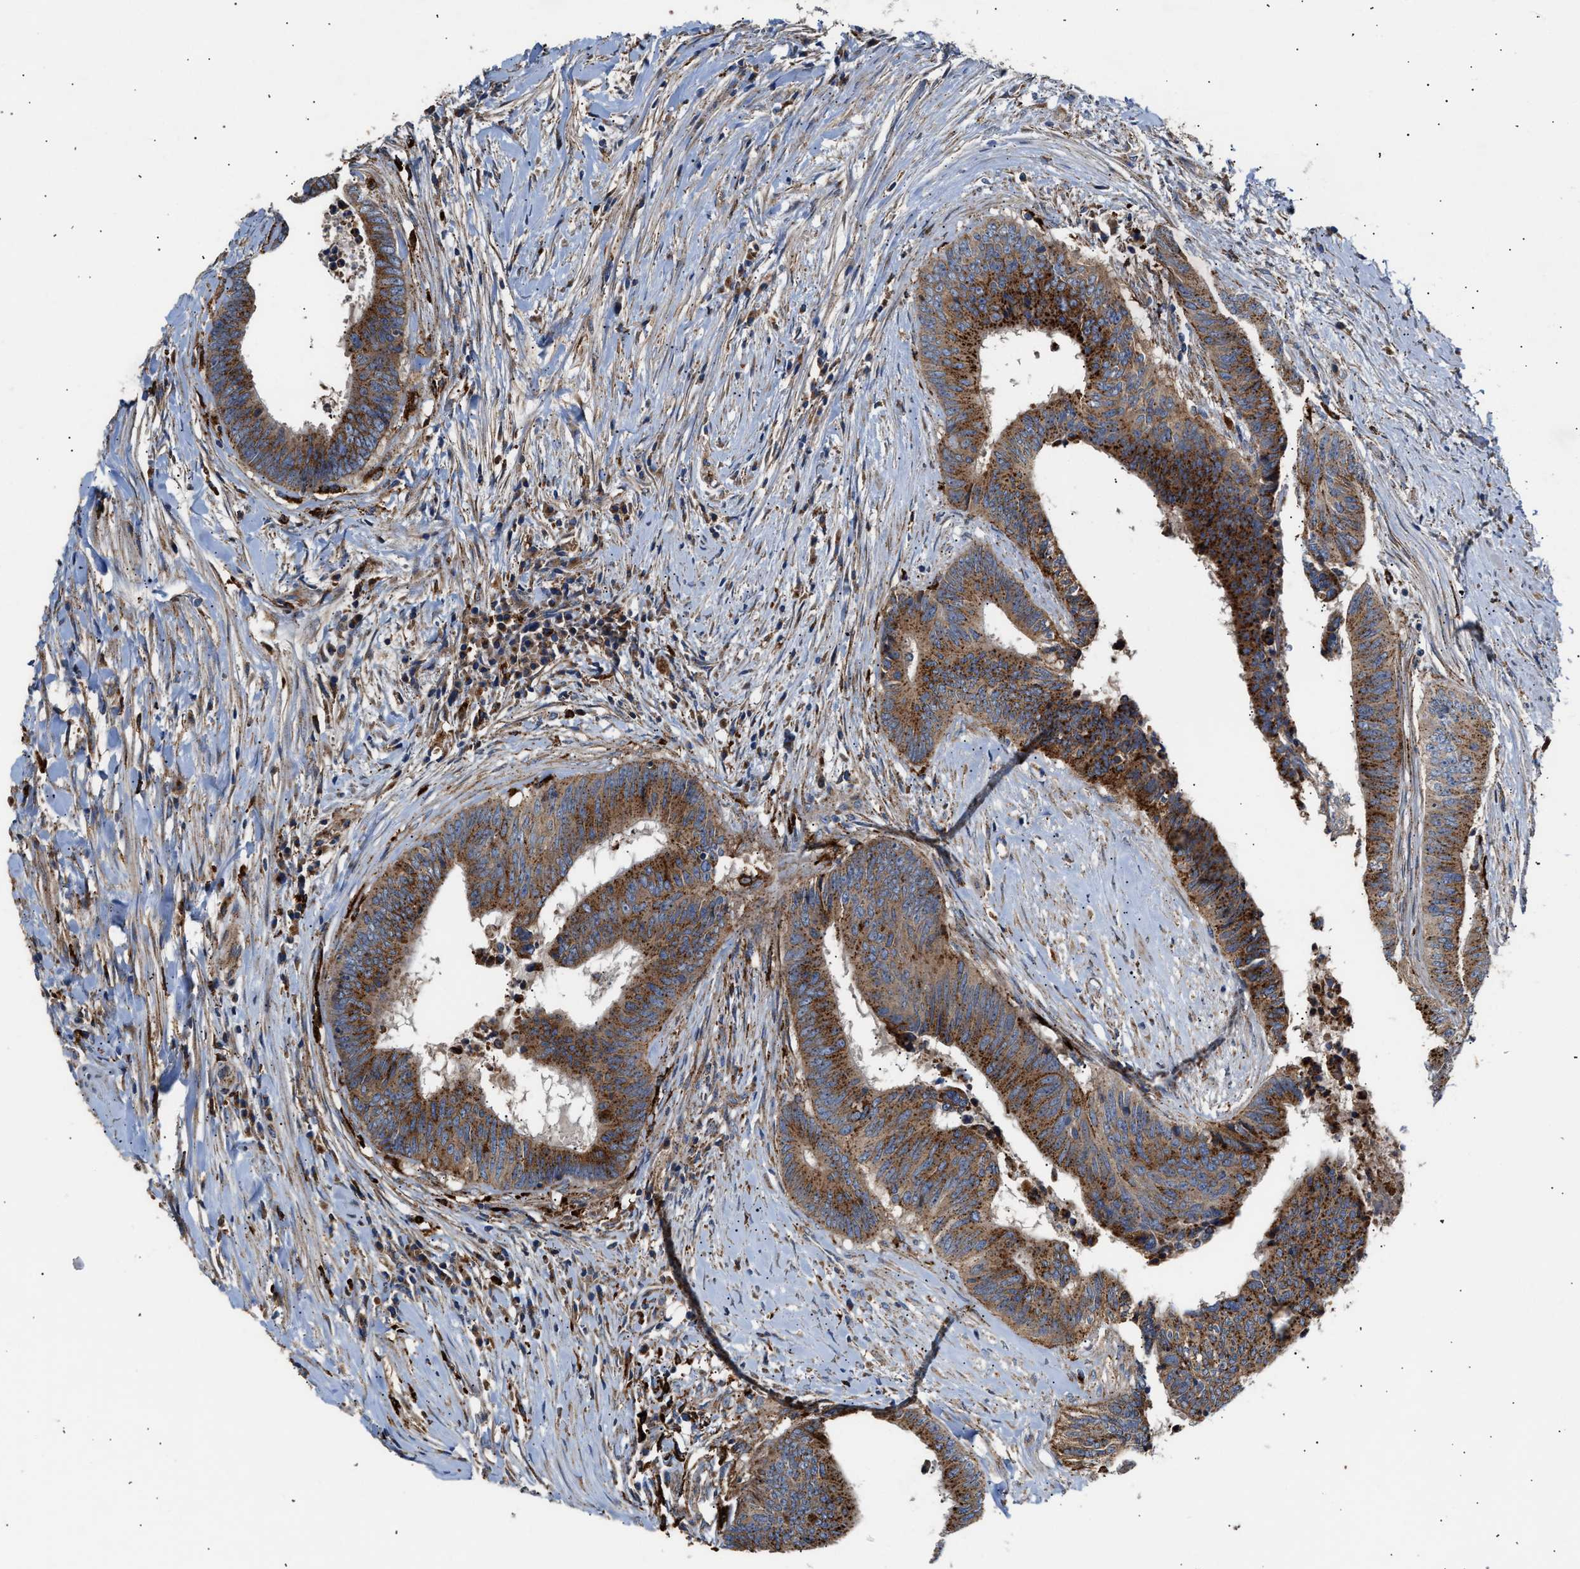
{"staining": {"intensity": "strong", "quantity": ">75%", "location": "cytoplasmic/membranous"}, "tissue": "colorectal cancer", "cell_type": "Tumor cells", "image_type": "cancer", "snomed": [{"axis": "morphology", "description": "Adenocarcinoma, NOS"}, {"axis": "topography", "description": "Rectum"}], "caption": "This photomicrograph reveals colorectal adenocarcinoma stained with immunohistochemistry to label a protein in brown. The cytoplasmic/membranous of tumor cells show strong positivity for the protein. Nuclei are counter-stained blue.", "gene": "CCDC146", "patient": {"sex": "male", "age": 72}}